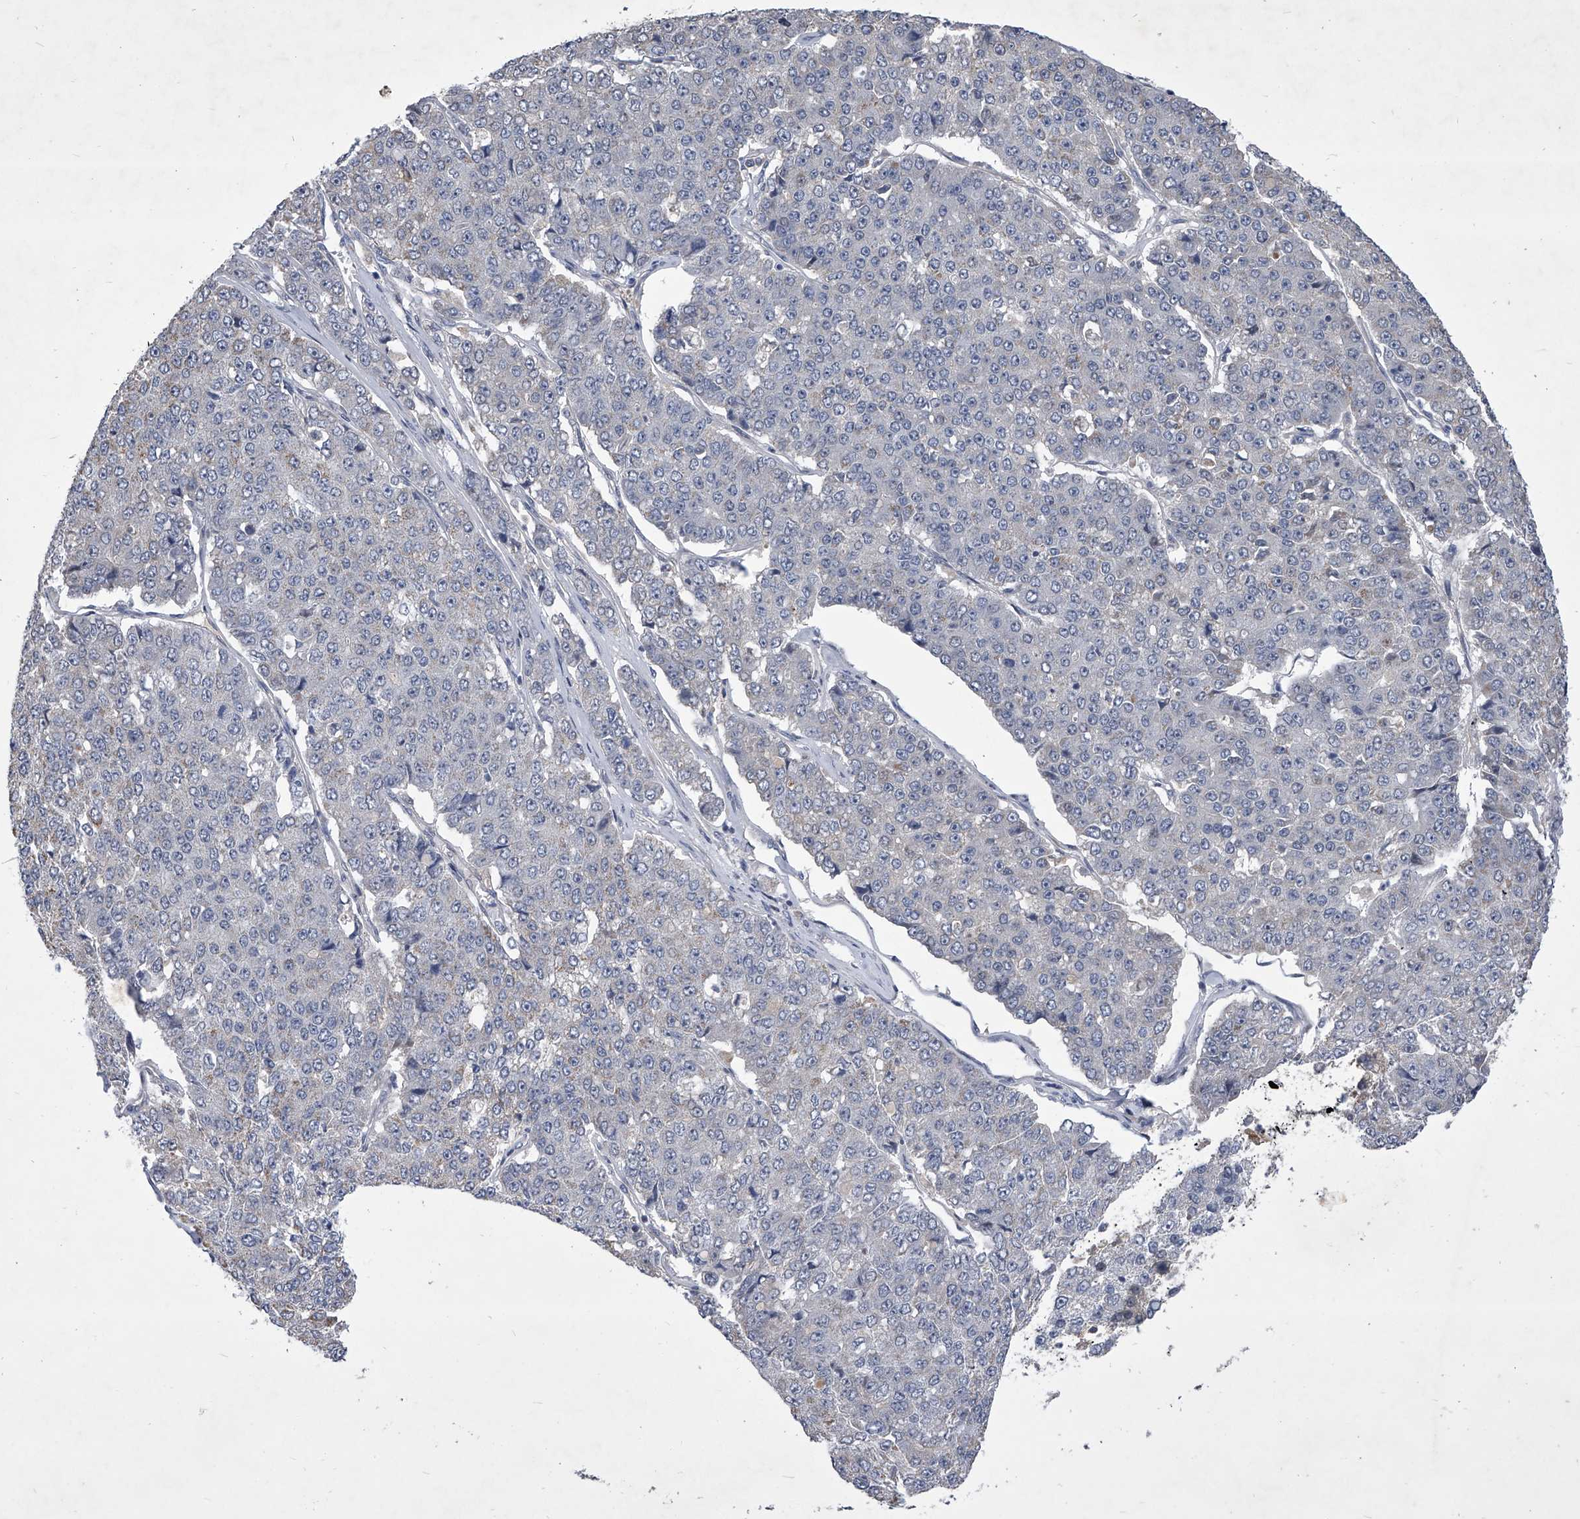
{"staining": {"intensity": "negative", "quantity": "none", "location": "none"}, "tissue": "pancreatic cancer", "cell_type": "Tumor cells", "image_type": "cancer", "snomed": [{"axis": "morphology", "description": "Adenocarcinoma, NOS"}, {"axis": "topography", "description": "Pancreas"}], "caption": "Immunohistochemistry (IHC) micrograph of neoplastic tissue: human pancreatic cancer (adenocarcinoma) stained with DAB shows no significant protein positivity in tumor cells.", "gene": "ZNF76", "patient": {"sex": "male", "age": 50}}